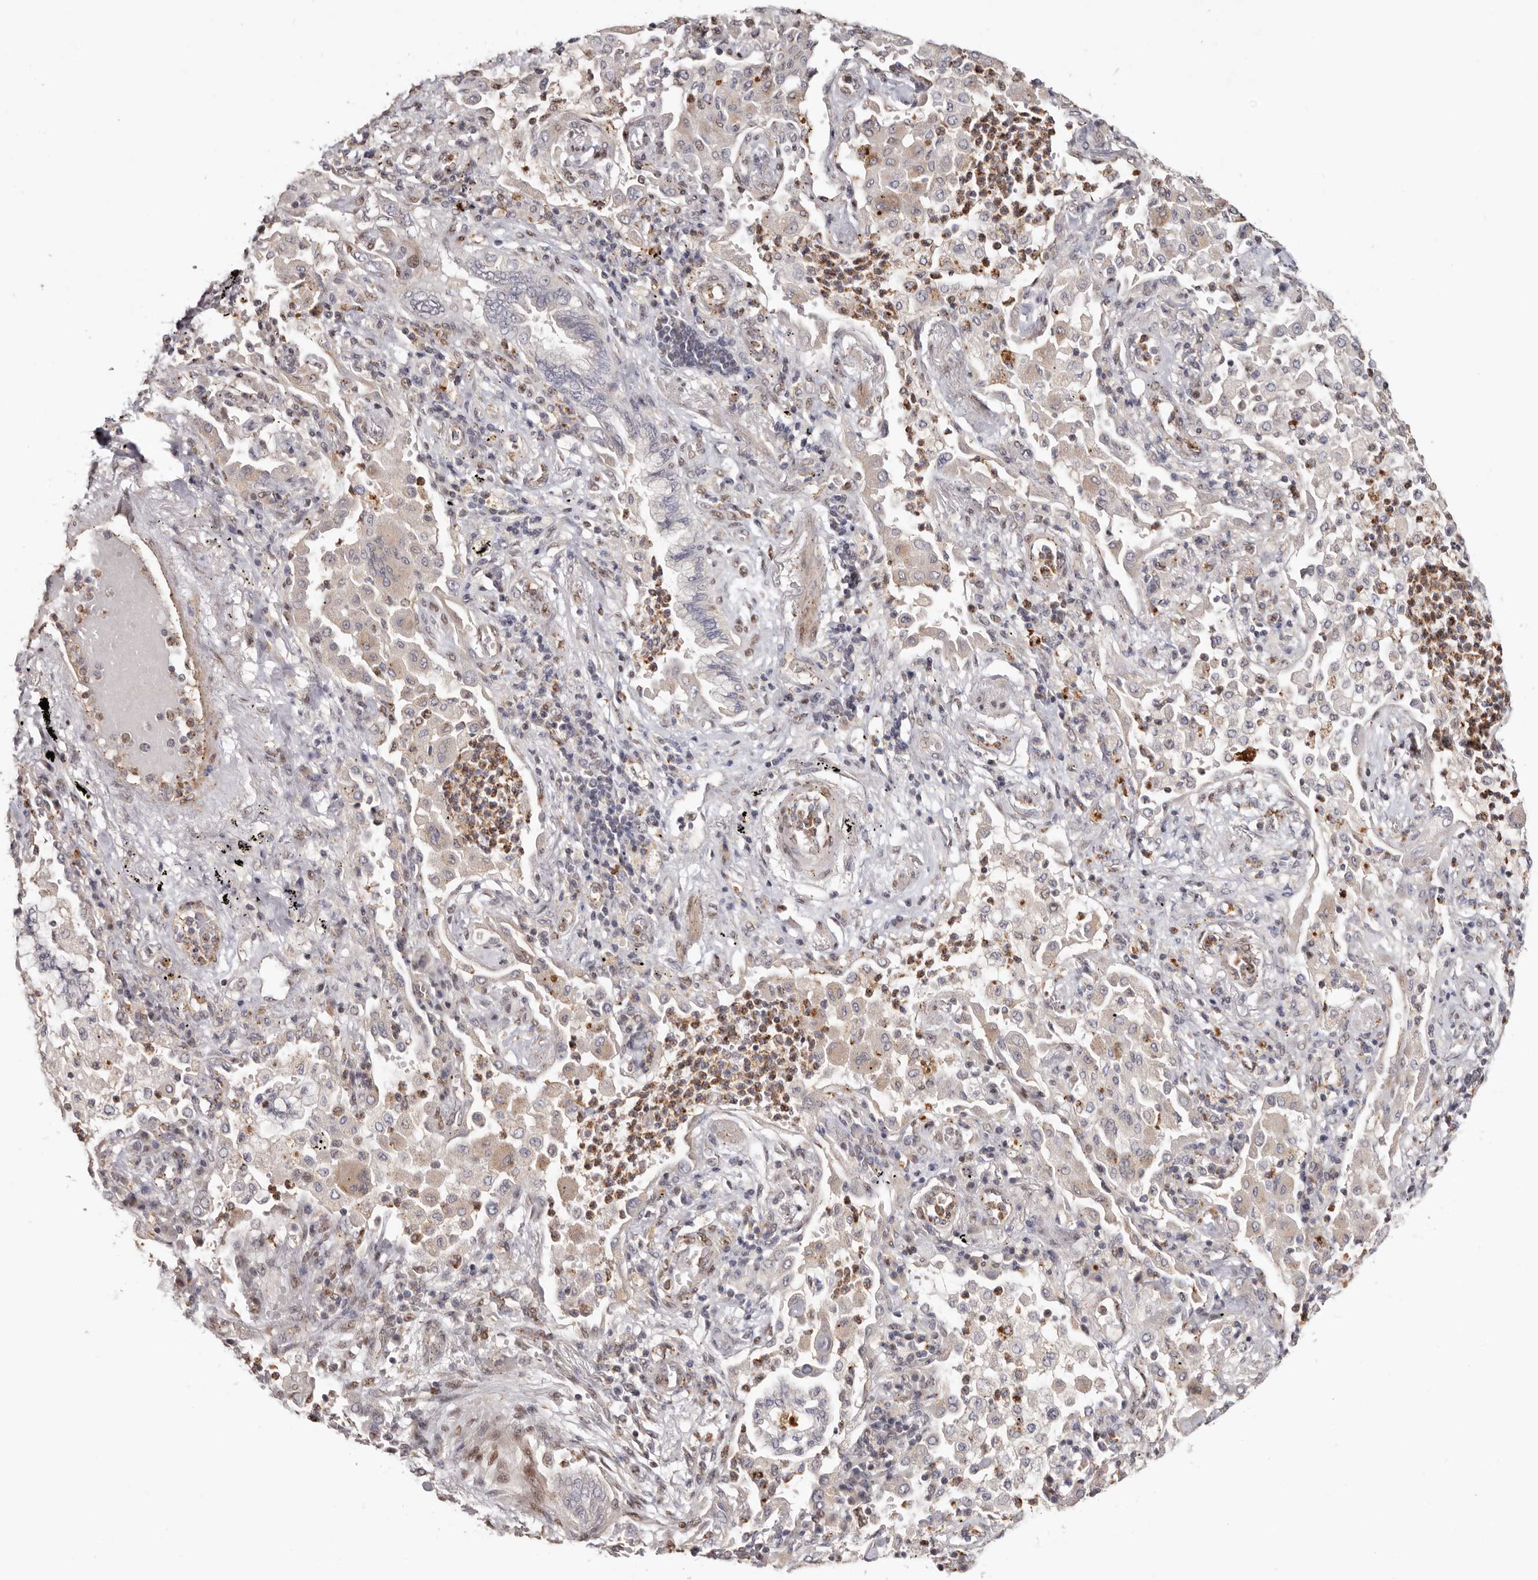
{"staining": {"intensity": "weak", "quantity": ">75%", "location": "cytoplasmic/membranous,nuclear"}, "tissue": "bronchus", "cell_type": "Respiratory epithelial cells", "image_type": "normal", "snomed": [{"axis": "morphology", "description": "Normal tissue, NOS"}, {"axis": "morphology", "description": "Adenocarcinoma, NOS"}, {"axis": "topography", "description": "Bronchus"}, {"axis": "topography", "description": "Lung"}], "caption": "Unremarkable bronchus exhibits weak cytoplasmic/membranous,nuclear staining in about >75% of respiratory epithelial cells, visualized by immunohistochemistry.", "gene": "SMAD7", "patient": {"sex": "female", "age": 70}}